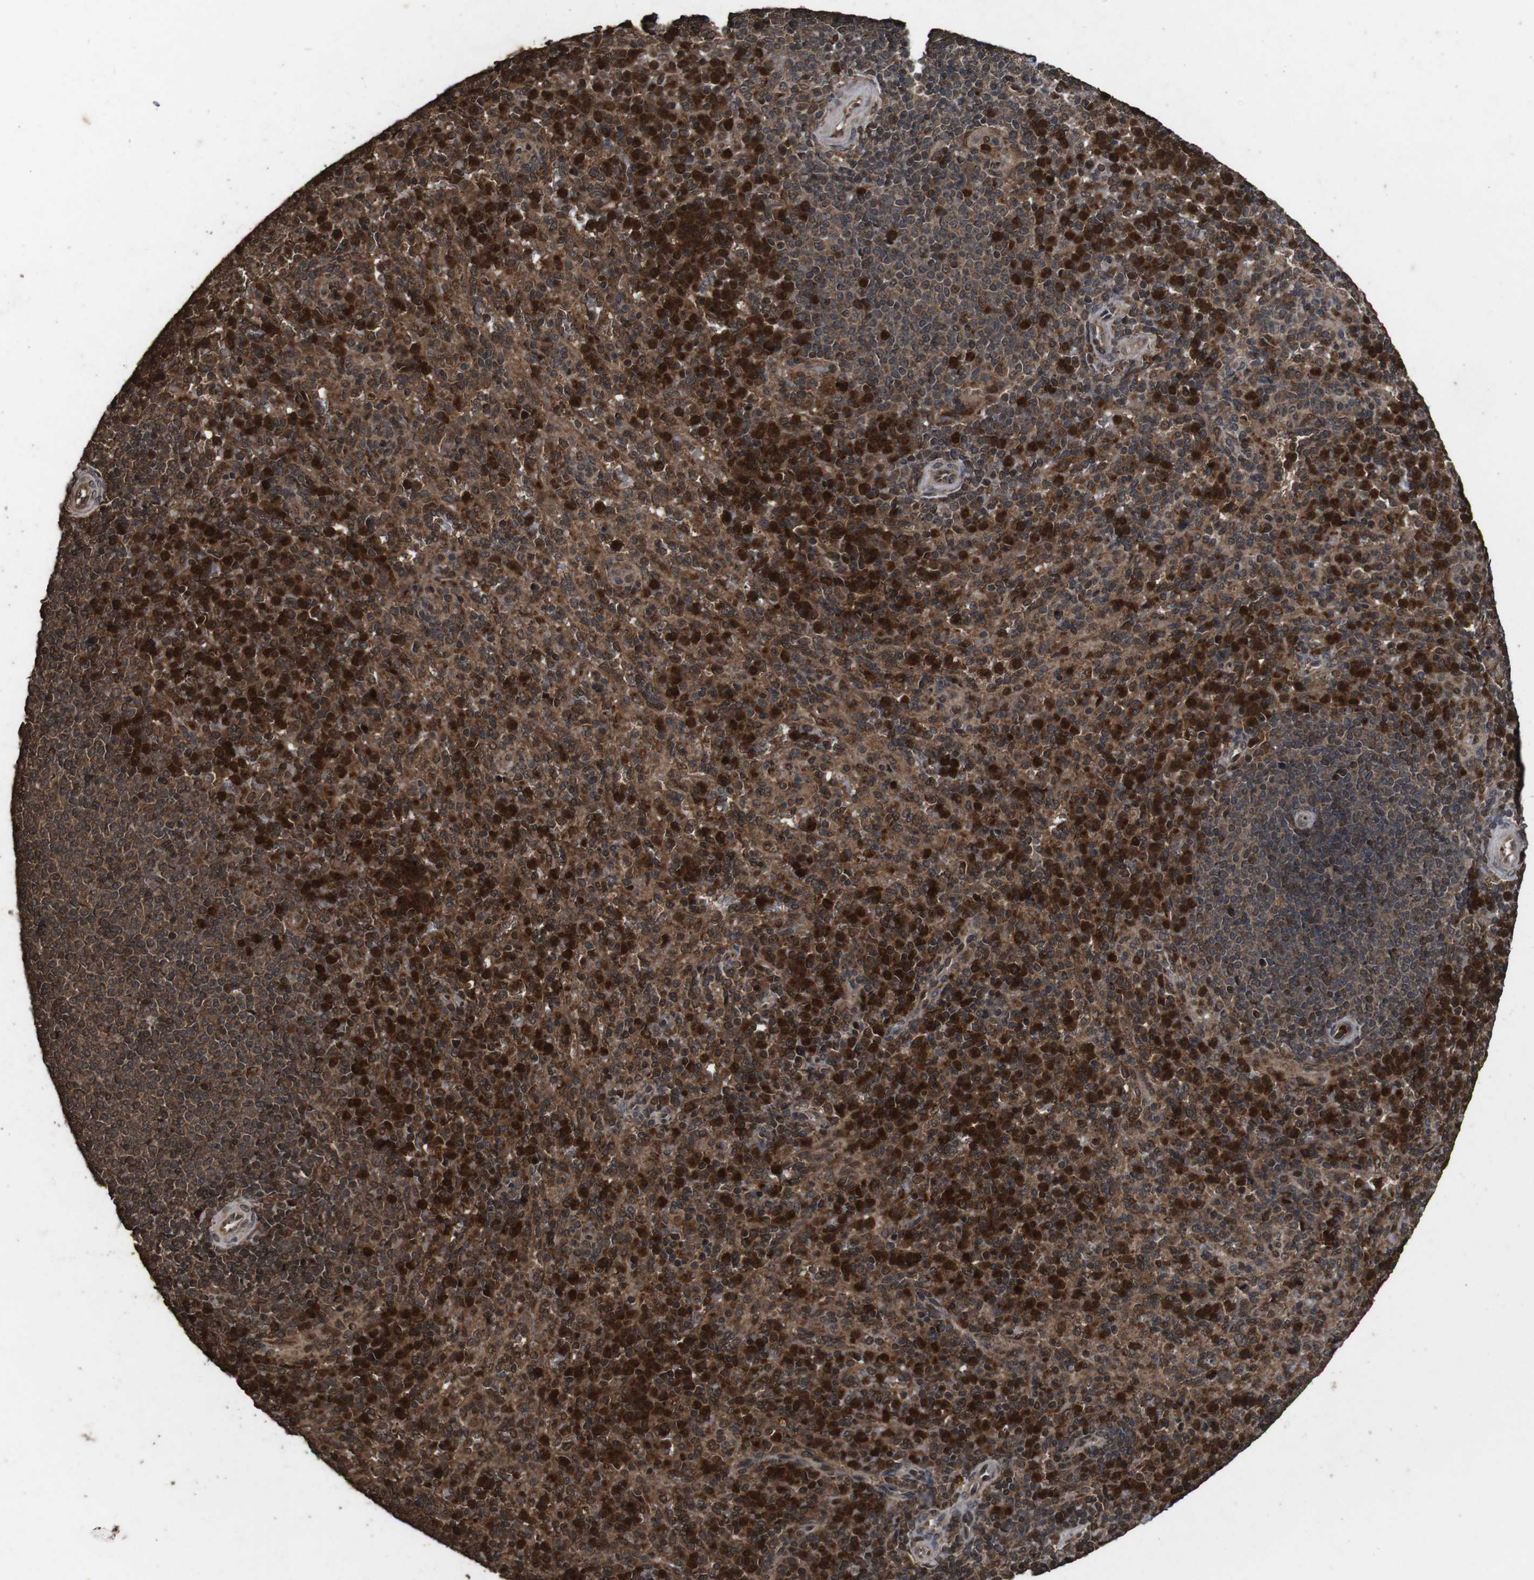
{"staining": {"intensity": "strong", "quantity": ">75%", "location": "nuclear"}, "tissue": "spleen", "cell_type": "Cells in red pulp", "image_type": "normal", "snomed": [{"axis": "morphology", "description": "Normal tissue, NOS"}, {"axis": "topography", "description": "Spleen"}], "caption": "The image exhibits immunohistochemical staining of unremarkable spleen. There is strong nuclear positivity is present in approximately >75% of cells in red pulp.", "gene": "RRAS2", "patient": {"sex": "male", "age": 36}}